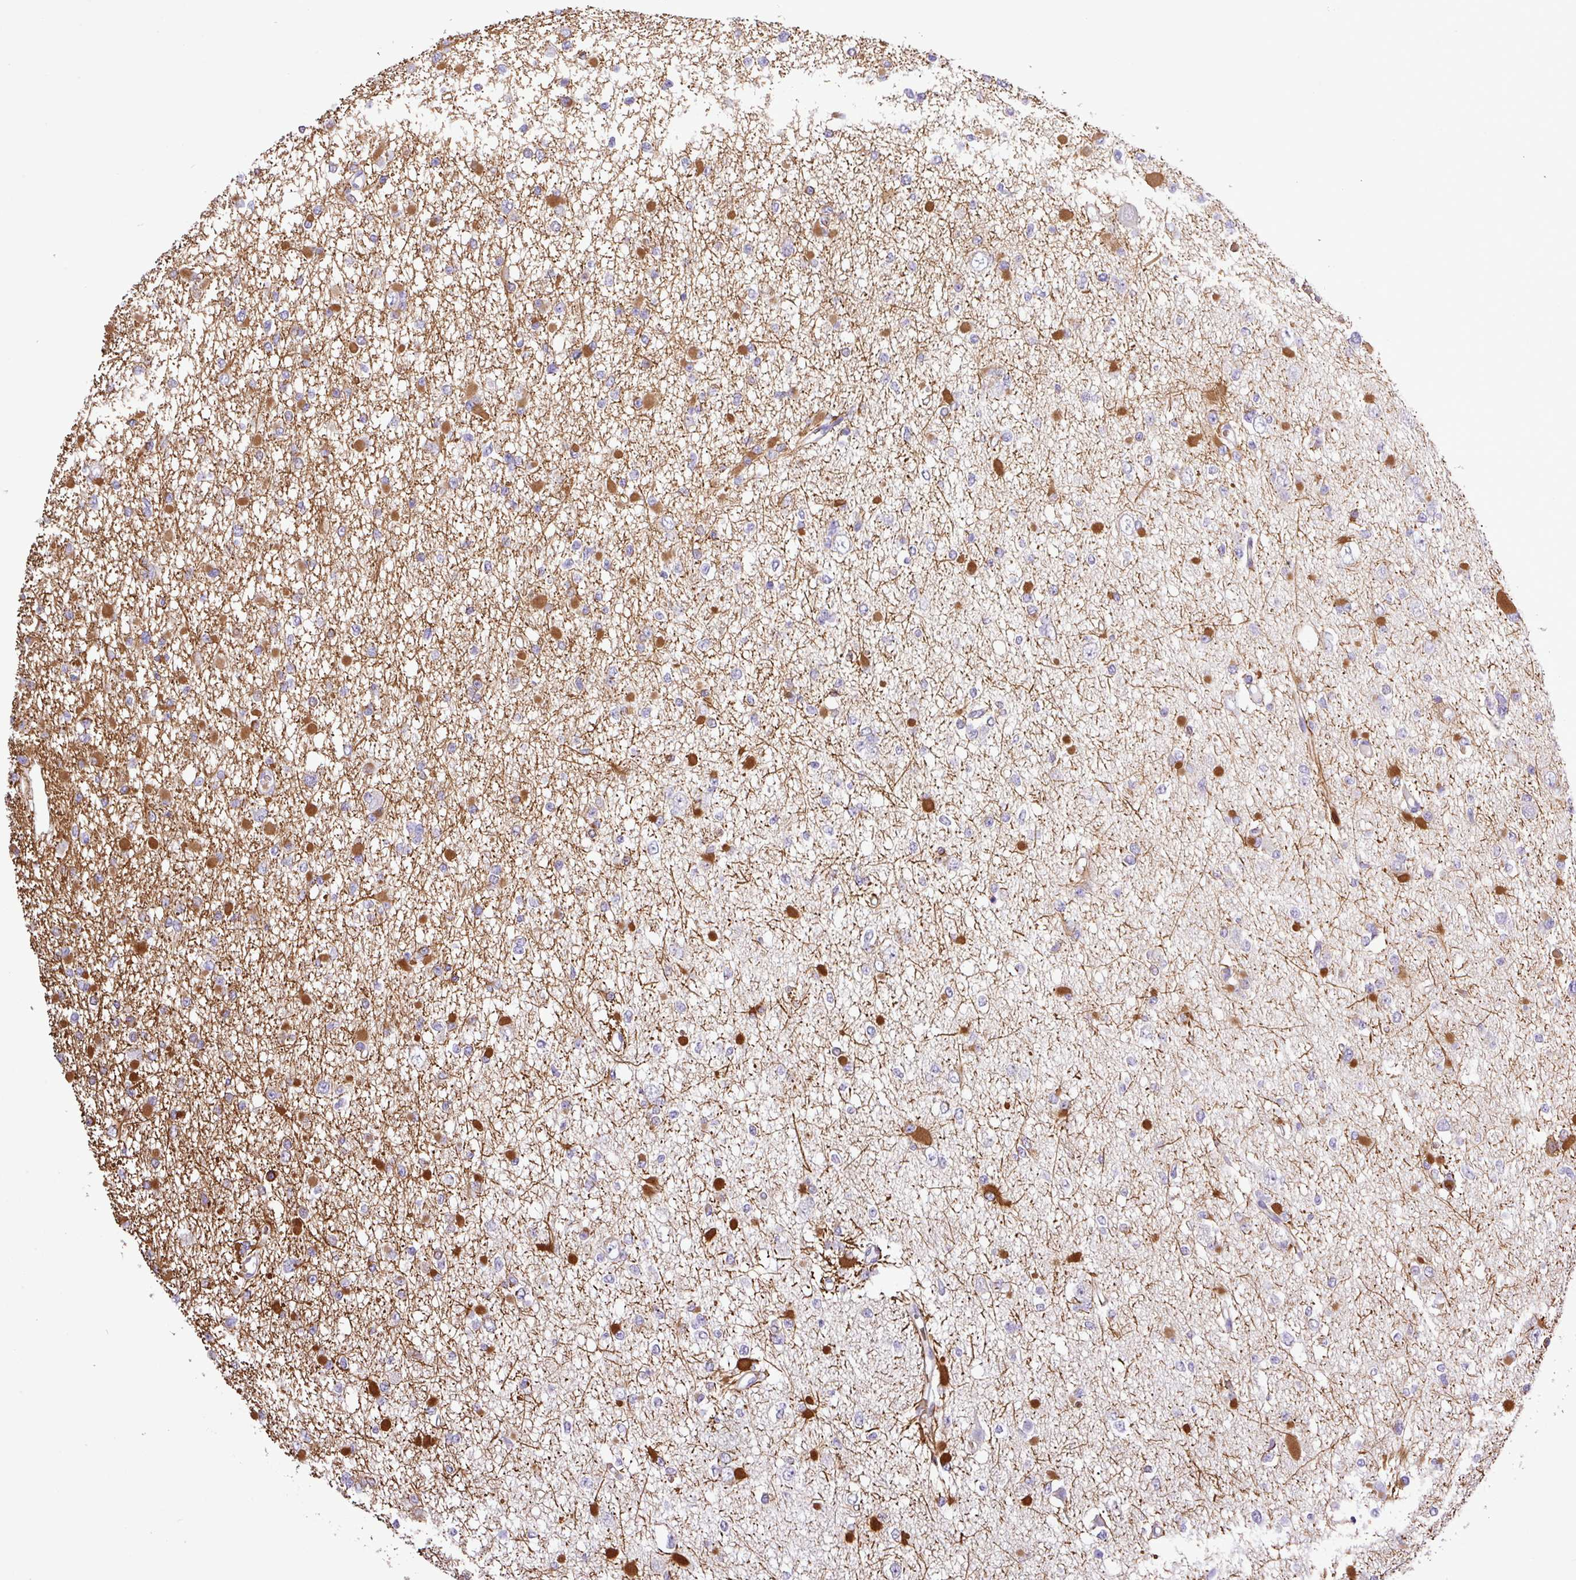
{"staining": {"intensity": "moderate", "quantity": "25%-75%", "location": "cytoplasmic/membranous"}, "tissue": "glioma", "cell_type": "Tumor cells", "image_type": "cancer", "snomed": [{"axis": "morphology", "description": "Glioma, malignant, Low grade"}, {"axis": "topography", "description": "Brain"}], "caption": "Glioma stained for a protein displays moderate cytoplasmic/membranous positivity in tumor cells. (brown staining indicates protein expression, while blue staining denotes nuclei).", "gene": "MGAT4B", "patient": {"sex": "female", "age": 22}}